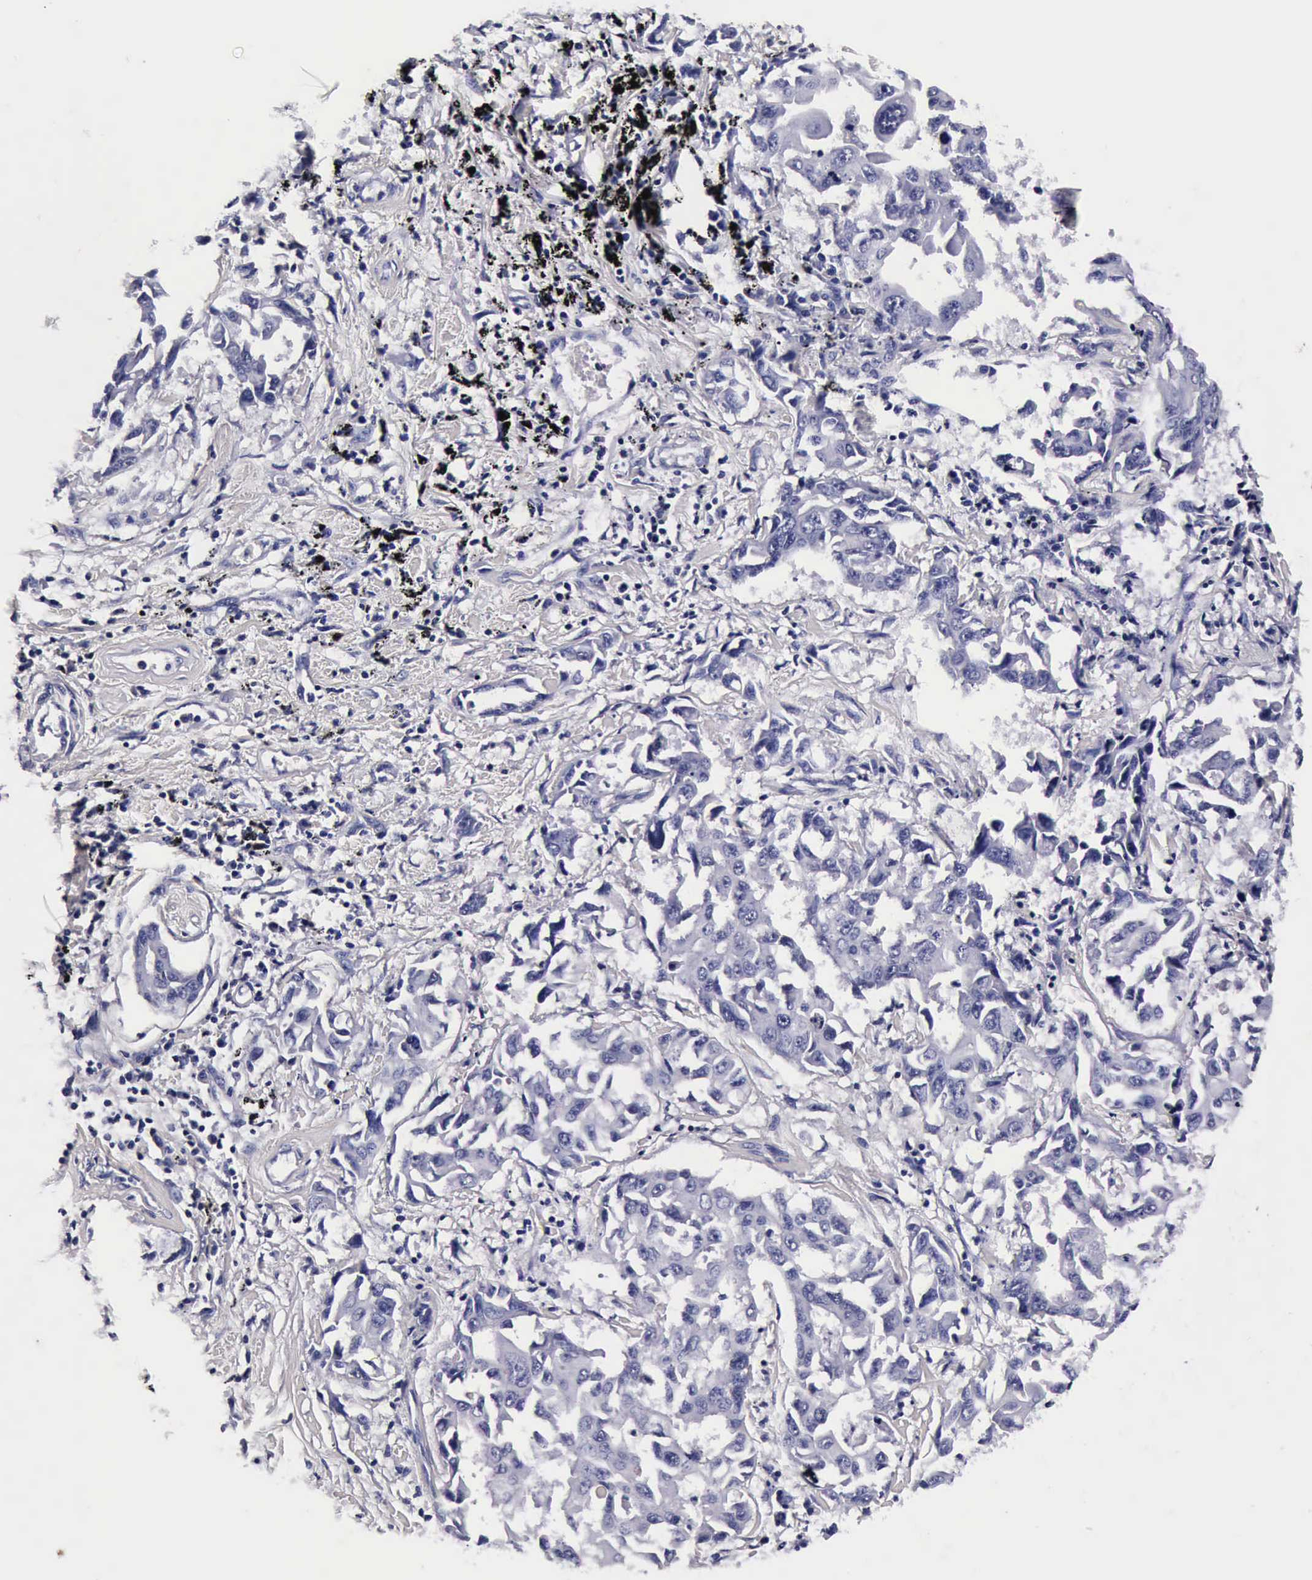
{"staining": {"intensity": "negative", "quantity": "none", "location": "none"}, "tissue": "lung cancer", "cell_type": "Tumor cells", "image_type": "cancer", "snomed": [{"axis": "morphology", "description": "Adenocarcinoma, NOS"}, {"axis": "topography", "description": "Lung"}], "caption": "Lung adenocarcinoma was stained to show a protein in brown. There is no significant staining in tumor cells. (Brightfield microscopy of DAB (3,3'-diaminobenzidine) IHC at high magnification).", "gene": "IAPP", "patient": {"sex": "male", "age": 64}}